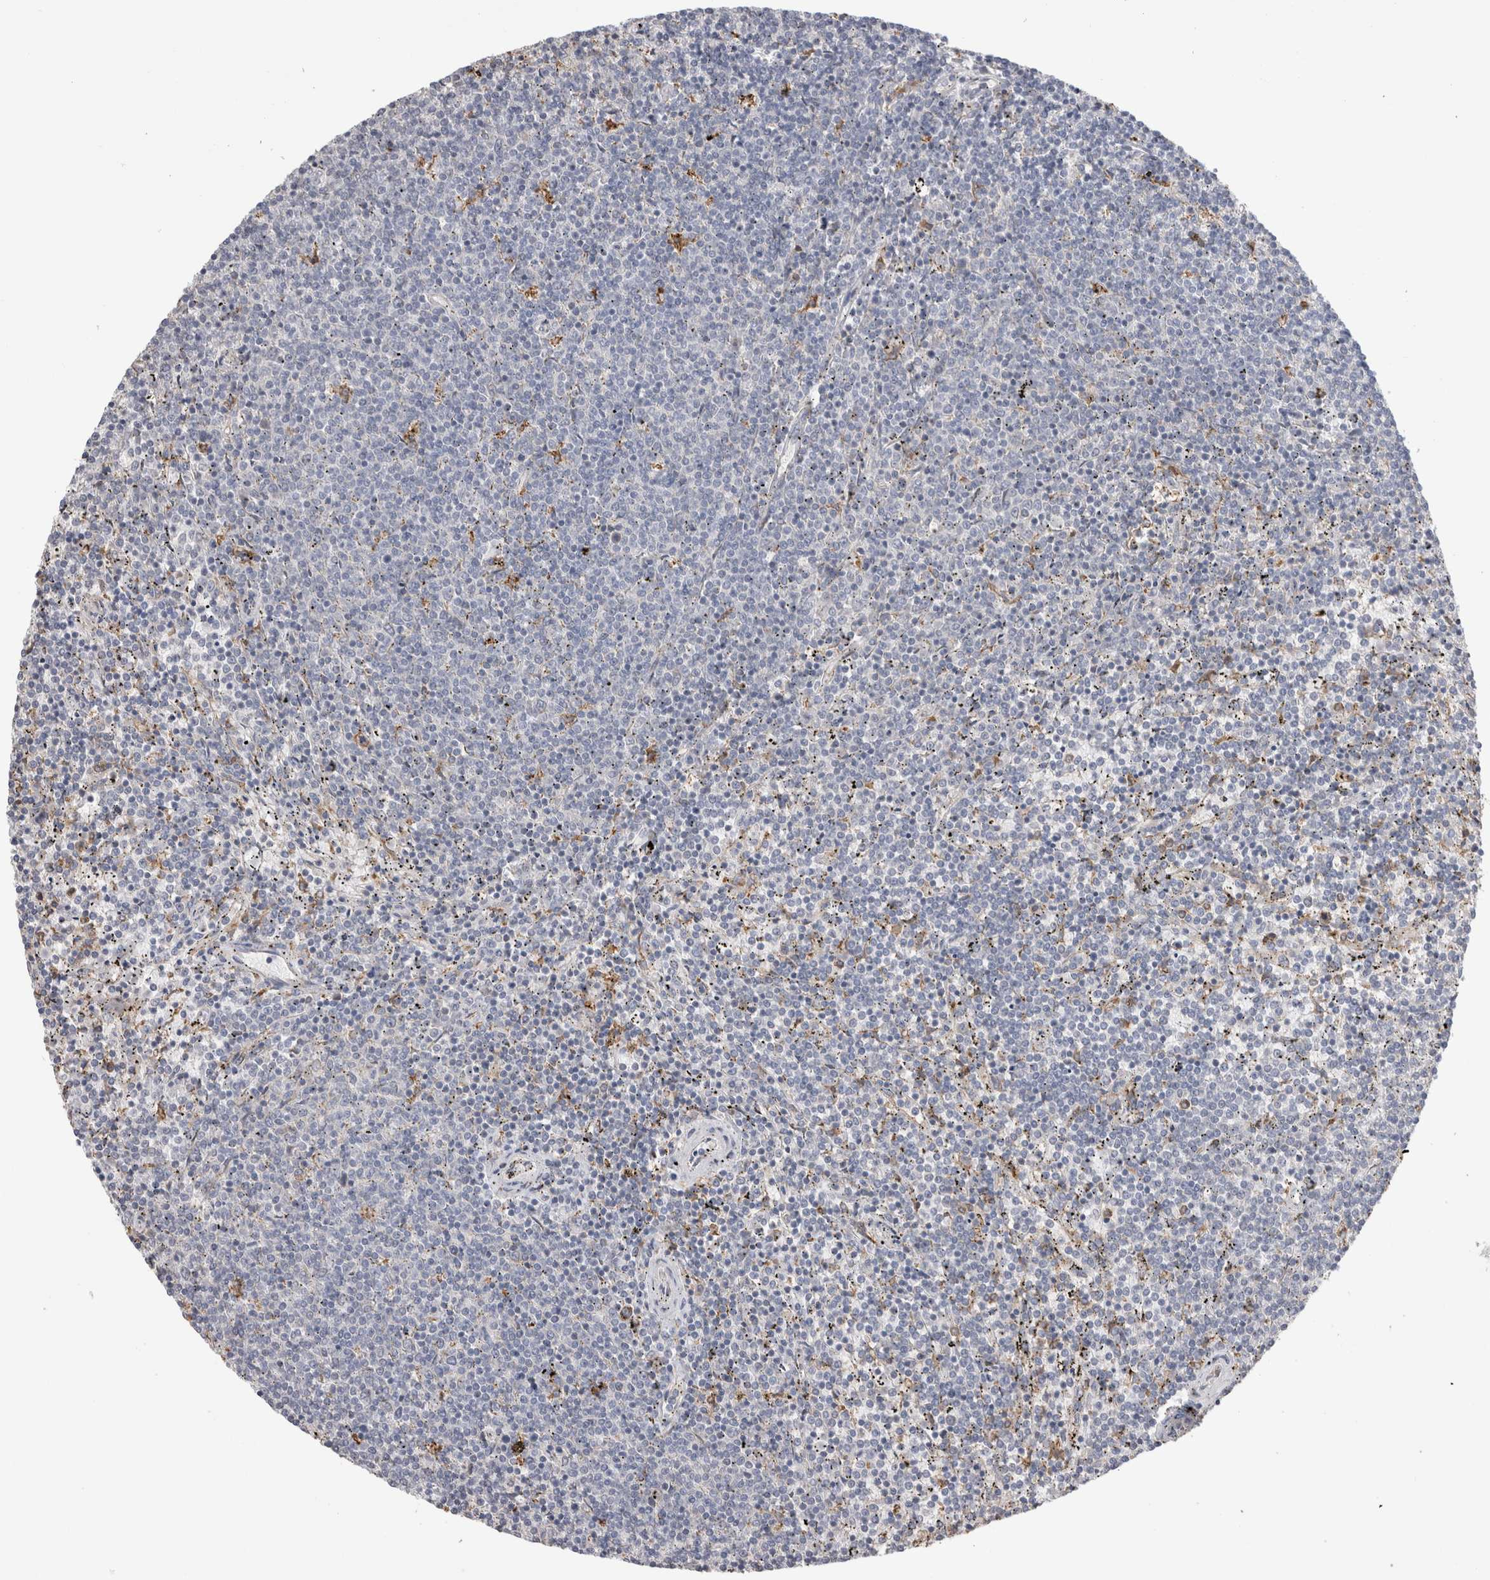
{"staining": {"intensity": "negative", "quantity": "none", "location": "none"}, "tissue": "lymphoma", "cell_type": "Tumor cells", "image_type": "cancer", "snomed": [{"axis": "morphology", "description": "Malignant lymphoma, non-Hodgkin's type, Low grade"}, {"axis": "topography", "description": "Spleen"}], "caption": "A histopathology image of lymphoma stained for a protein demonstrates no brown staining in tumor cells.", "gene": "LRPAP1", "patient": {"sex": "female", "age": 50}}